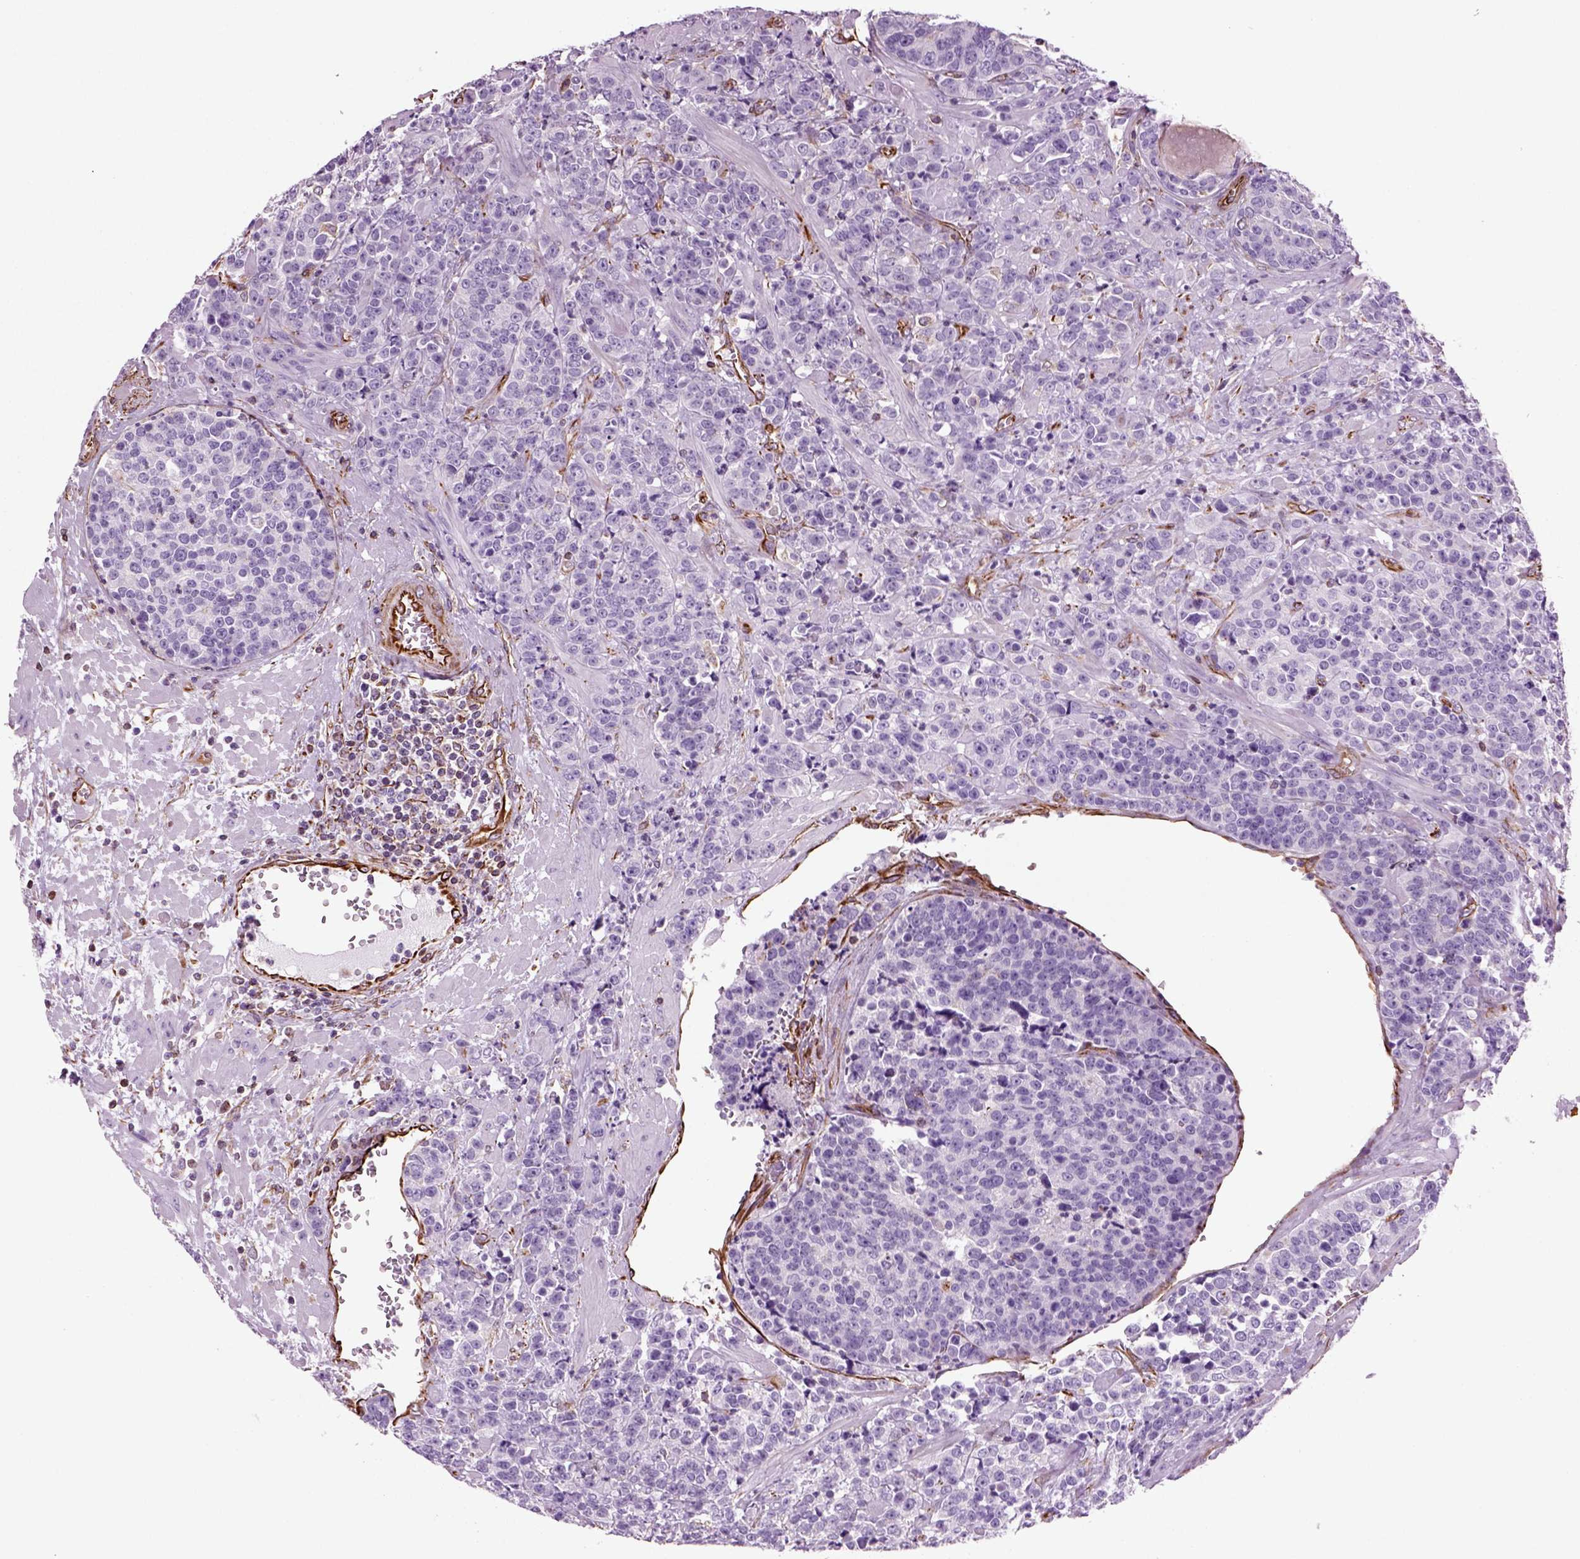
{"staining": {"intensity": "negative", "quantity": "none", "location": "none"}, "tissue": "prostate cancer", "cell_type": "Tumor cells", "image_type": "cancer", "snomed": [{"axis": "morphology", "description": "Adenocarcinoma, NOS"}, {"axis": "topography", "description": "Prostate"}], "caption": "DAB immunohistochemical staining of prostate cancer exhibits no significant staining in tumor cells.", "gene": "ACER3", "patient": {"sex": "male", "age": 67}}